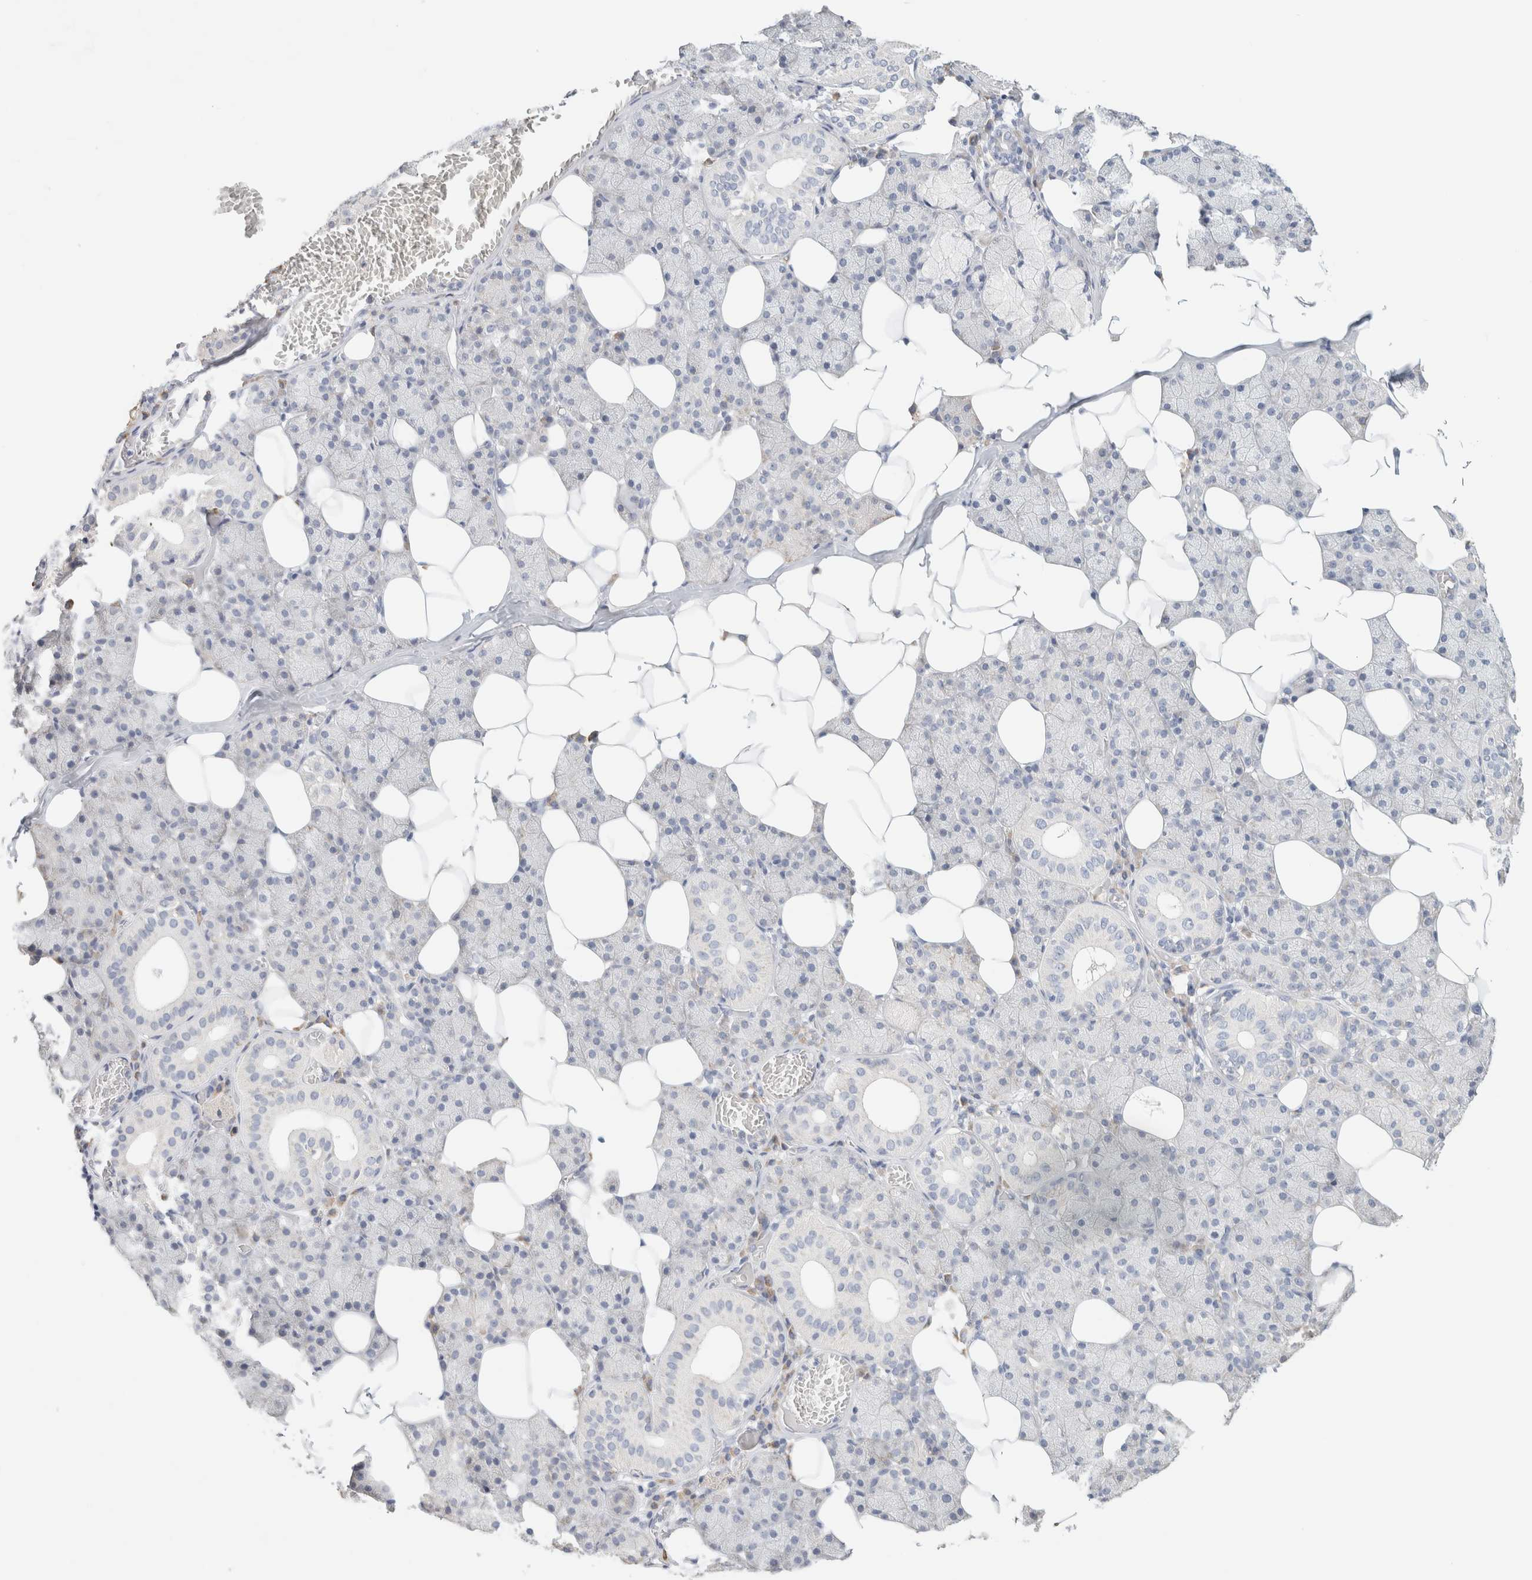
{"staining": {"intensity": "negative", "quantity": "none", "location": "none"}, "tissue": "salivary gland", "cell_type": "Glandular cells", "image_type": "normal", "snomed": [{"axis": "morphology", "description": "Normal tissue, NOS"}, {"axis": "topography", "description": "Salivary gland"}], "caption": "An immunohistochemistry histopathology image of benign salivary gland is shown. There is no staining in glandular cells of salivary gland. (DAB IHC with hematoxylin counter stain).", "gene": "NEFM", "patient": {"sex": "female", "age": 33}}